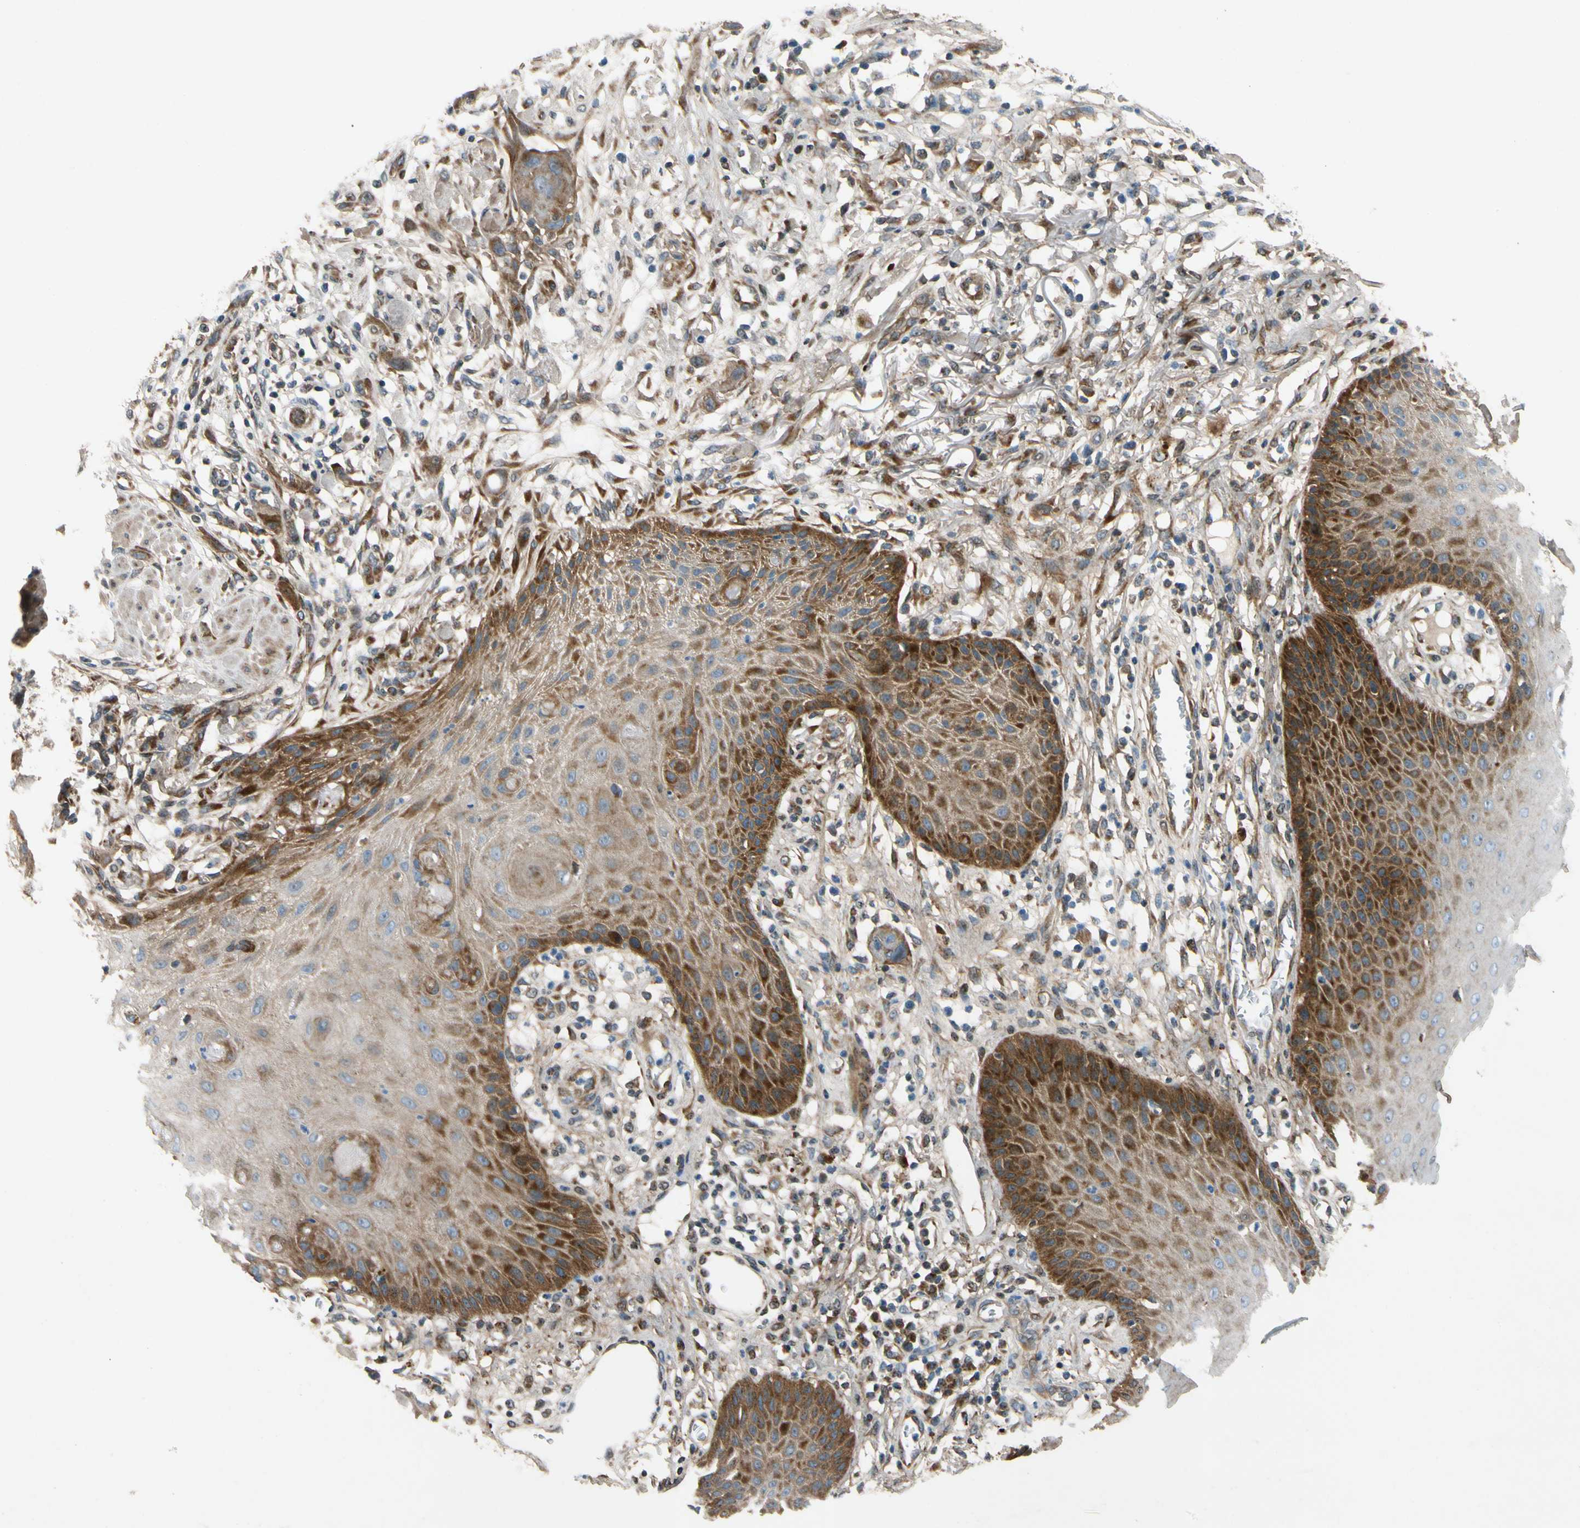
{"staining": {"intensity": "moderate", "quantity": ">75%", "location": "cytoplasmic/membranous"}, "tissue": "skin cancer", "cell_type": "Tumor cells", "image_type": "cancer", "snomed": [{"axis": "morphology", "description": "Normal tissue, NOS"}, {"axis": "morphology", "description": "Squamous cell carcinoma, NOS"}, {"axis": "topography", "description": "Skin"}], "caption": "Skin cancer (squamous cell carcinoma) stained for a protein reveals moderate cytoplasmic/membranous positivity in tumor cells.", "gene": "MST1R", "patient": {"sex": "female", "age": 59}}